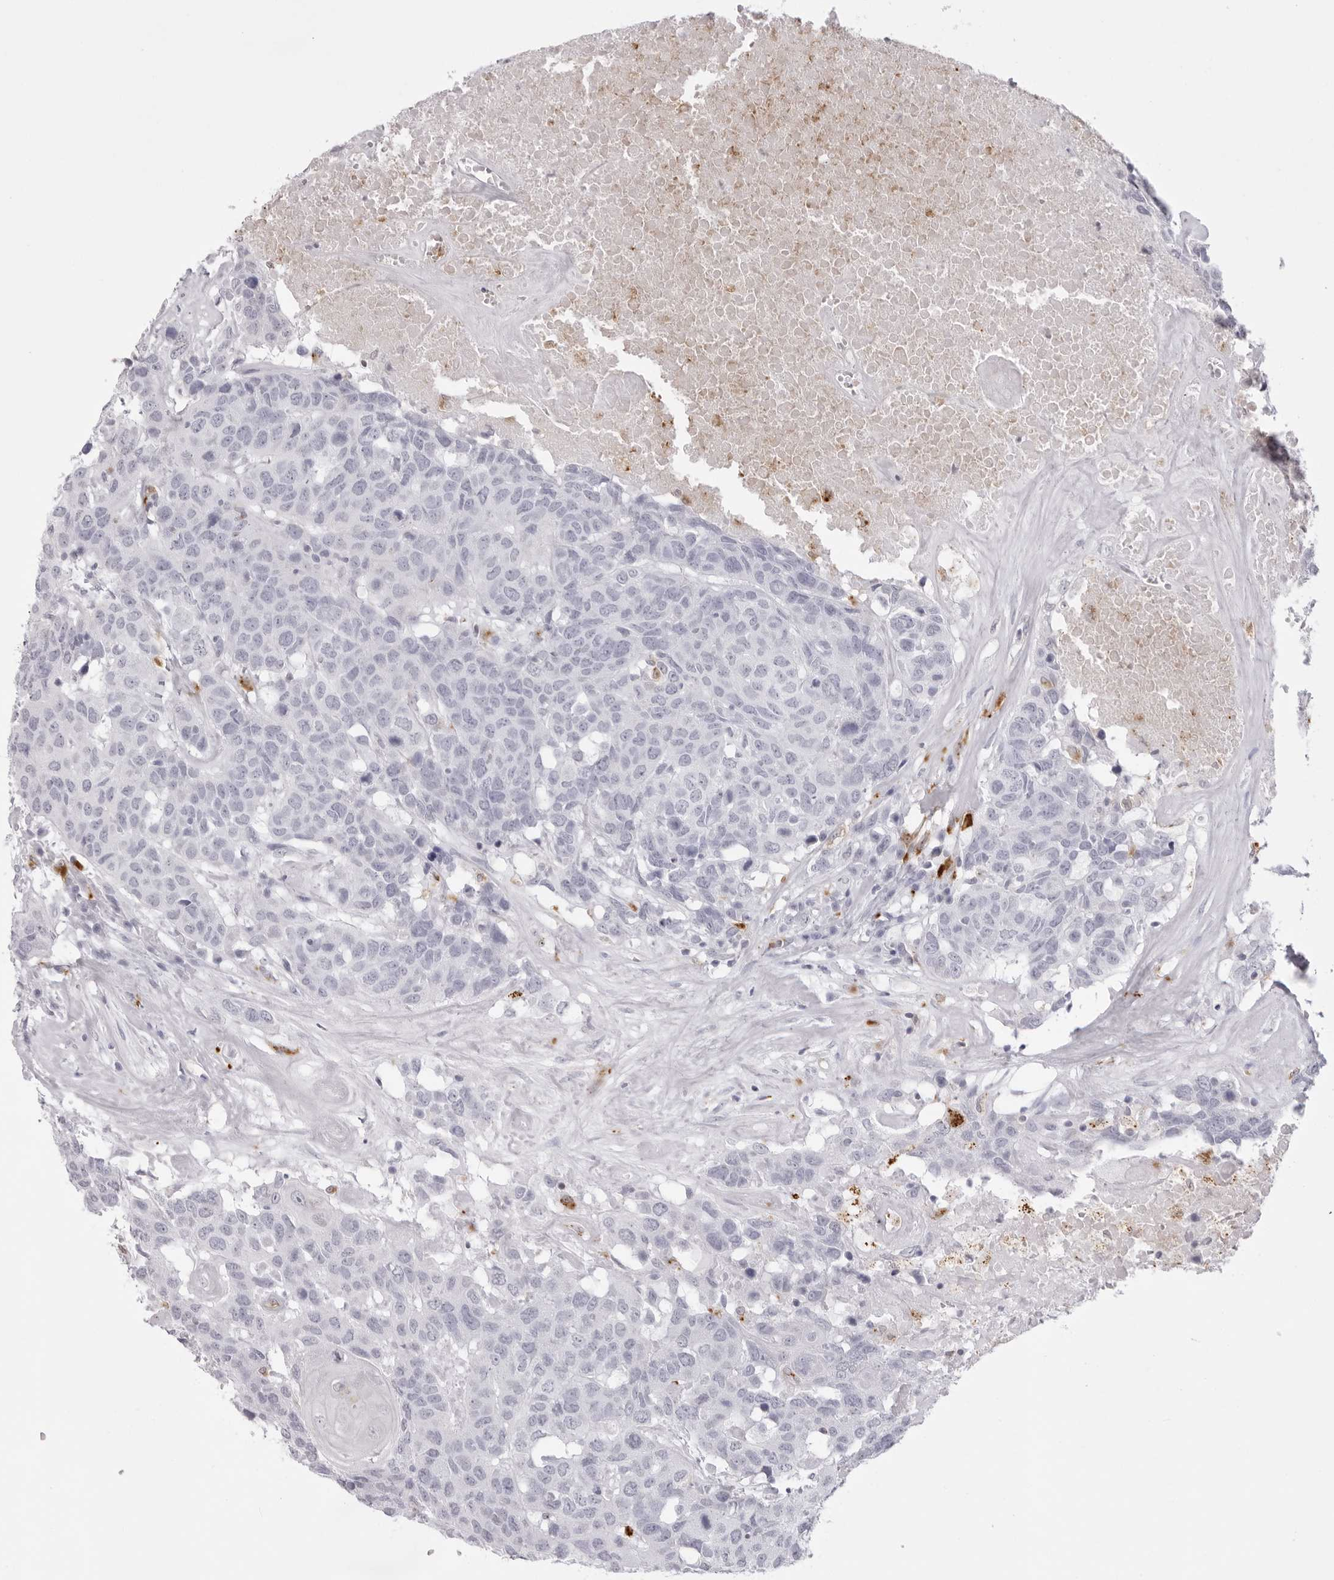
{"staining": {"intensity": "negative", "quantity": "none", "location": "none"}, "tissue": "head and neck cancer", "cell_type": "Tumor cells", "image_type": "cancer", "snomed": [{"axis": "morphology", "description": "Squamous cell carcinoma, NOS"}, {"axis": "topography", "description": "Head-Neck"}], "caption": "High power microscopy histopathology image of an immunohistochemistry (IHC) histopathology image of head and neck cancer (squamous cell carcinoma), revealing no significant staining in tumor cells.", "gene": "IL25", "patient": {"sex": "male", "age": 66}}